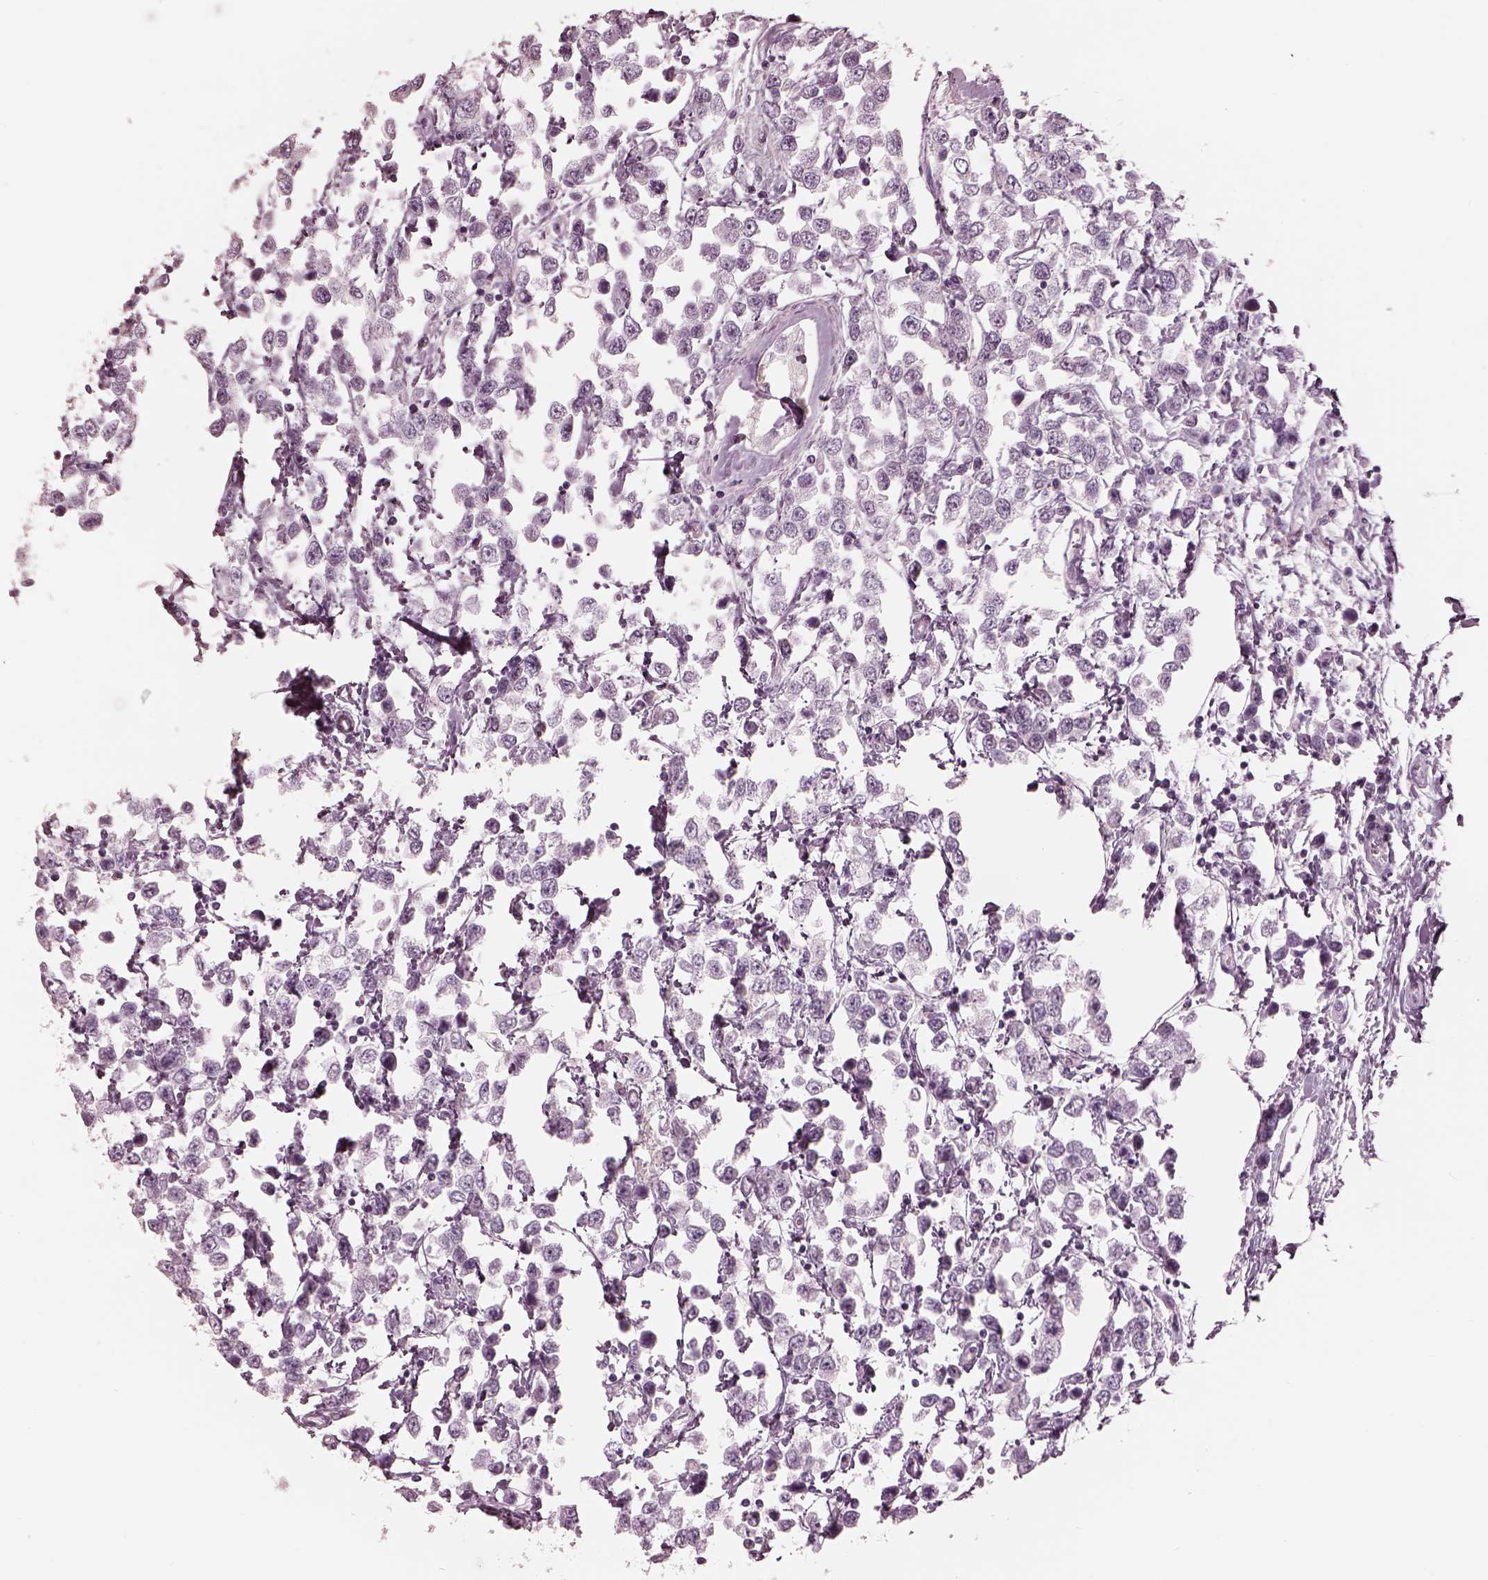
{"staining": {"intensity": "negative", "quantity": "none", "location": "none"}, "tissue": "testis cancer", "cell_type": "Tumor cells", "image_type": "cancer", "snomed": [{"axis": "morphology", "description": "Seminoma, NOS"}, {"axis": "topography", "description": "Testis"}], "caption": "Testis cancer (seminoma) stained for a protein using immunohistochemistry demonstrates no expression tumor cells.", "gene": "CADM2", "patient": {"sex": "male", "age": 34}}